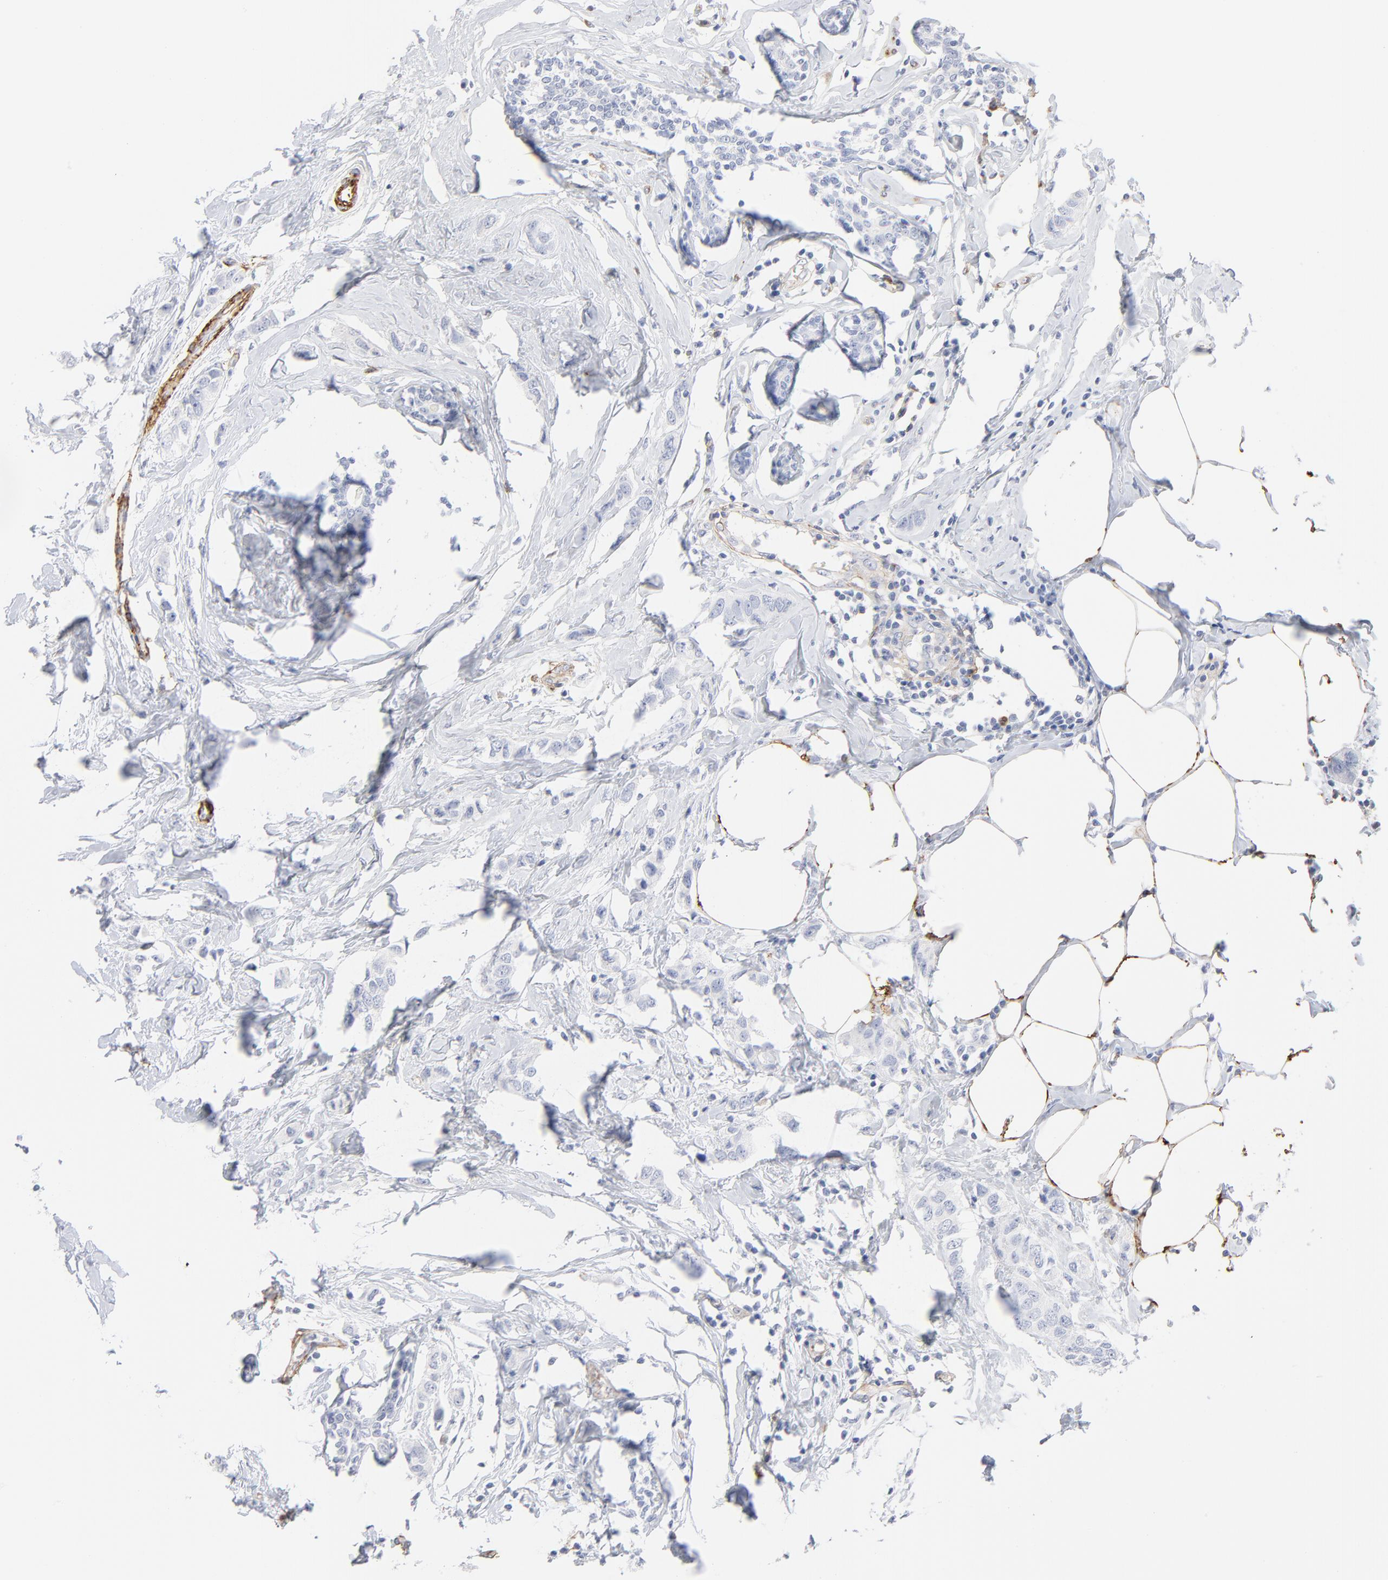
{"staining": {"intensity": "negative", "quantity": "none", "location": "none"}, "tissue": "breast cancer", "cell_type": "Tumor cells", "image_type": "cancer", "snomed": [{"axis": "morphology", "description": "Normal tissue, NOS"}, {"axis": "morphology", "description": "Duct carcinoma"}, {"axis": "topography", "description": "Breast"}], "caption": "The image exhibits no significant staining in tumor cells of breast cancer (infiltrating ductal carcinoma). (DAB (3,3'-diaminobenzidine) immunohistochemistry (IHC) with hematoxylin counter stain).", "gene": "AGTR1", "patient": {"sex": "female", "age": 50}}